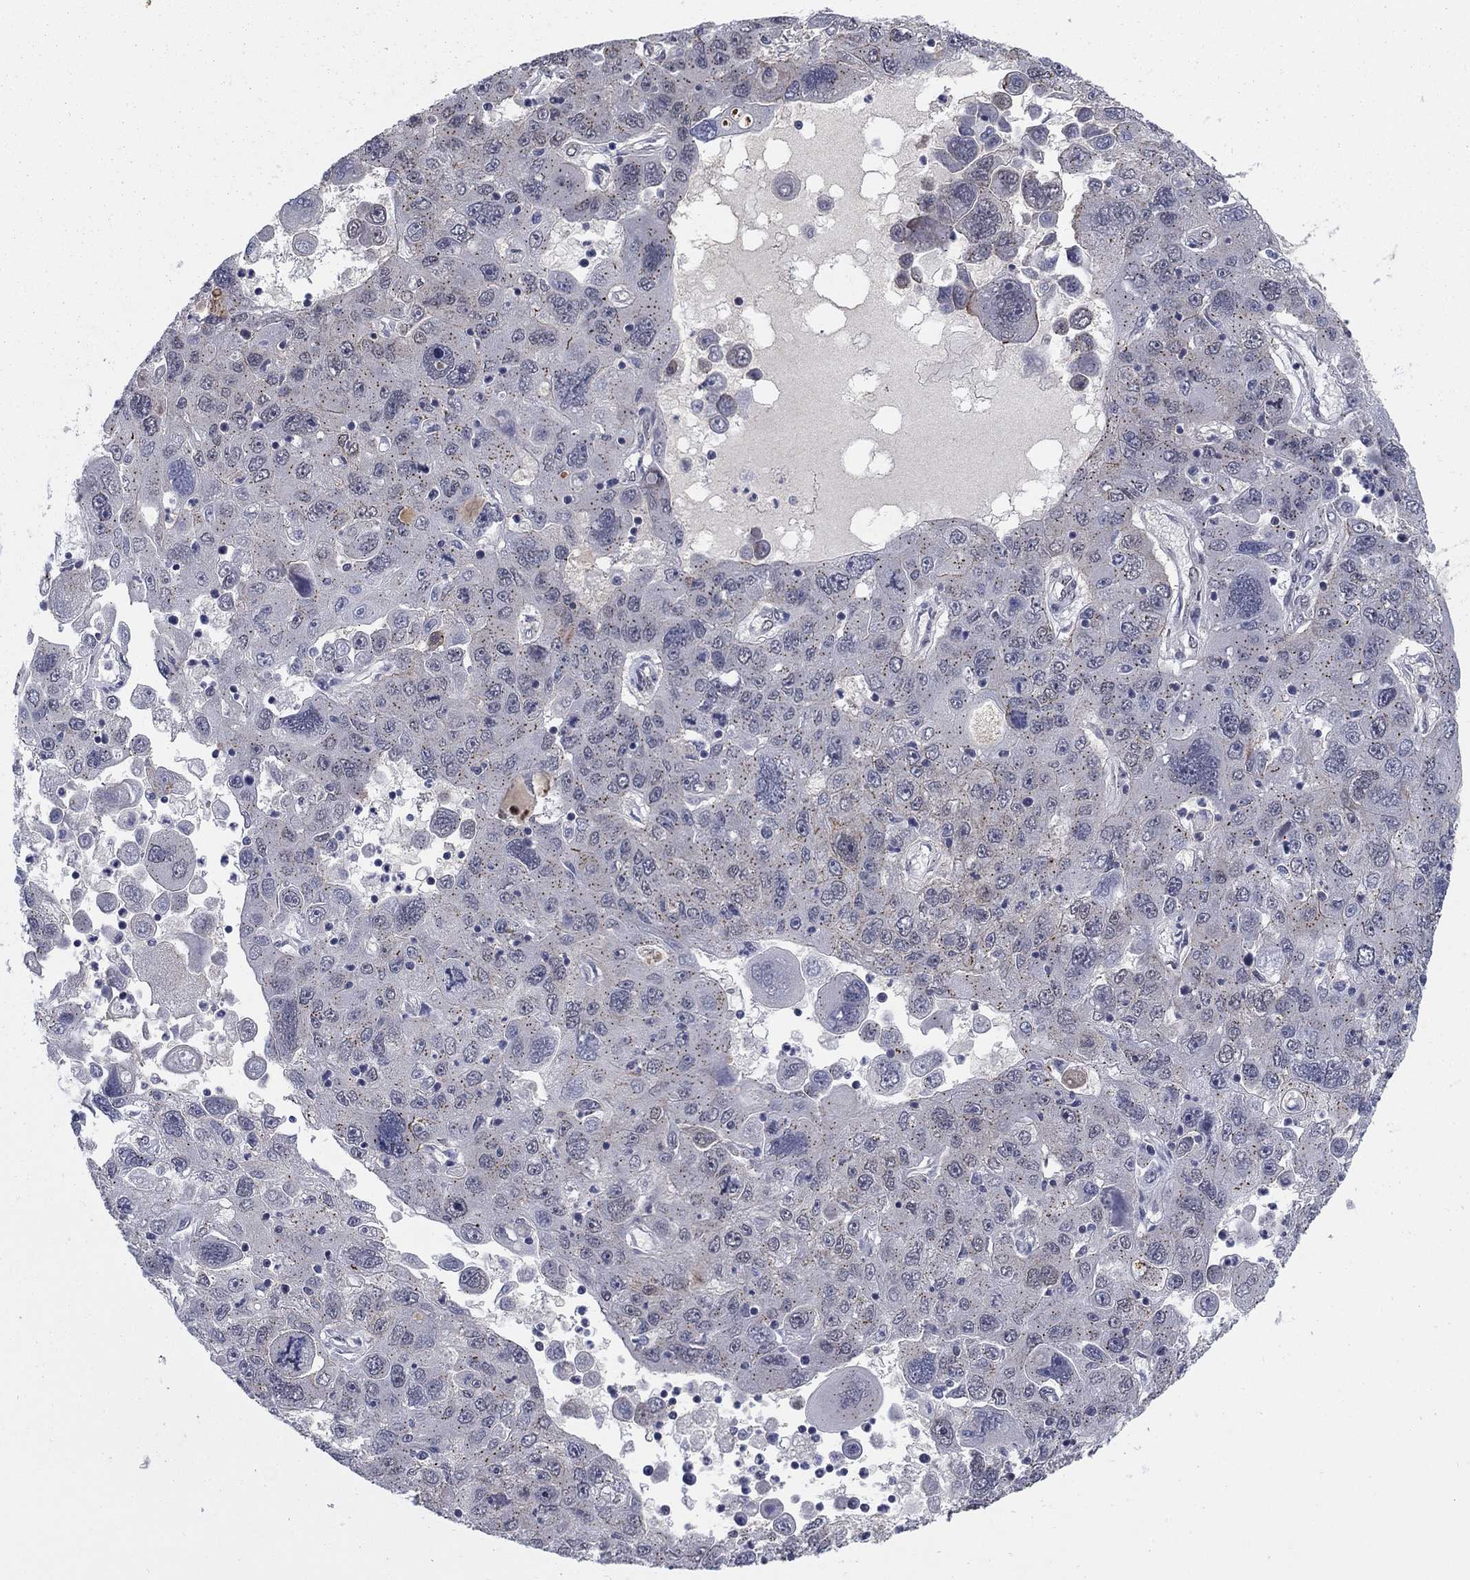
{"staining": {"intensity": "moderate", "quantity": ">75%", "location": "cytoplasmic/membranous"}, "tissue": "stomach cancer", "cell_type": "Tumor cells", "image_type": "cancer", "snomed": [{"axis": "morphology", "description": "Adenocarcinoma, NOS"}, {"axis": "topography", "description": "Stomach"}], "caption": "Protein analysis of stomach adenocarcinoma tissue demonstrates moderate cytoplasmic/membranous positivity in approximately >75% of tumor cells.", "gene": "SH3RF1", "patient": {"sex": "male", "age": 56}}